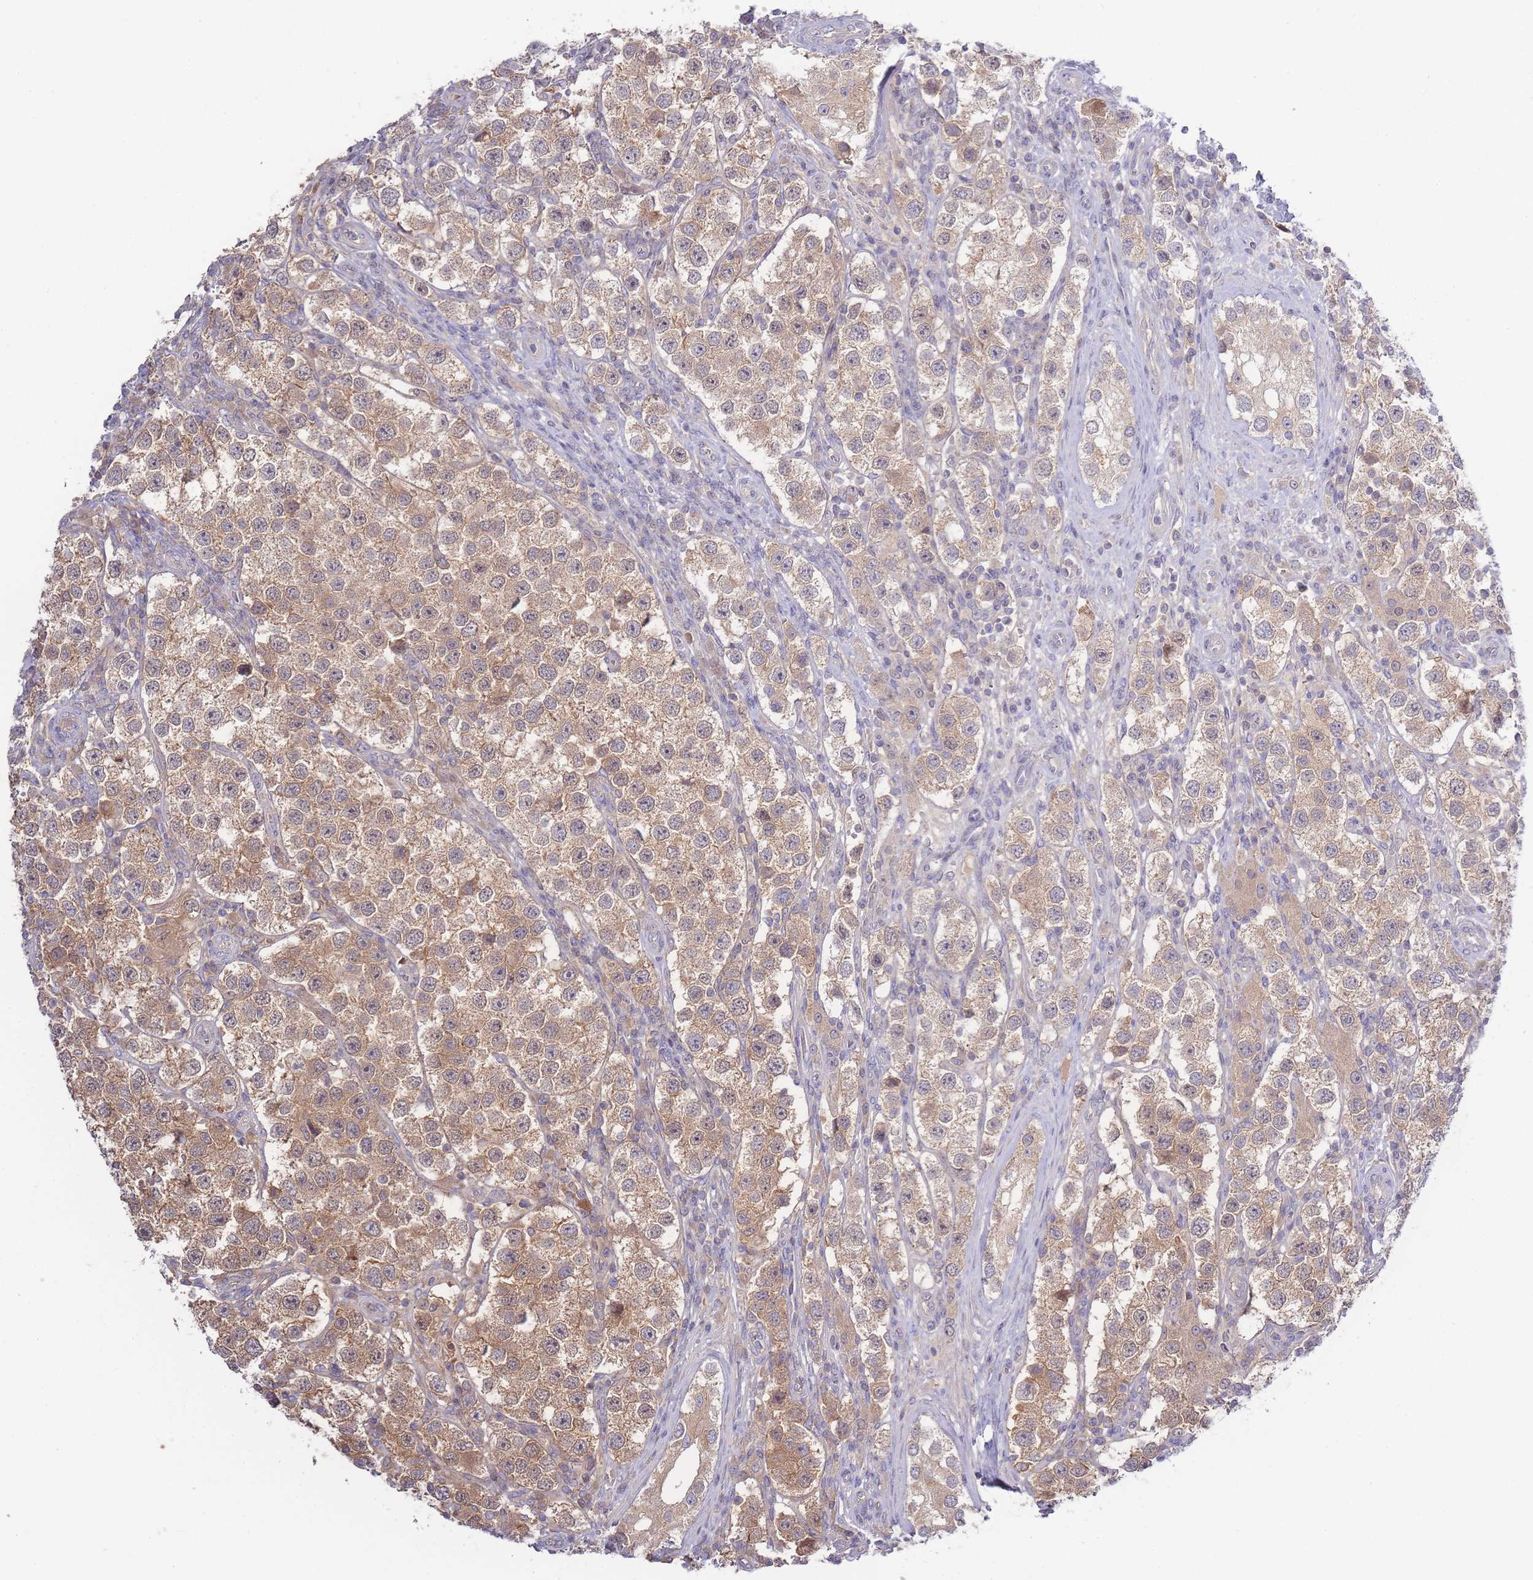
{"staining": {"intensity": "moderate", "quantity": ">75%", "location": "cytoplasmic/membranous"}, "tissue": "testis cancer", "cell_type": "Tumor cells", "image_type": "cancer", "snomed": [{"axis": "morphology", "description": "Seminoma, NOS"}, {"axis": "topography", "description": "Testis"}], "caption": "Testis cancer (seminoma) stained for a protein exhibits moderate cytoplasmic/membranous positivity in tumor cells.", "gene": "SPHKAP", "patient": {"sex": "male", "age": 37}}